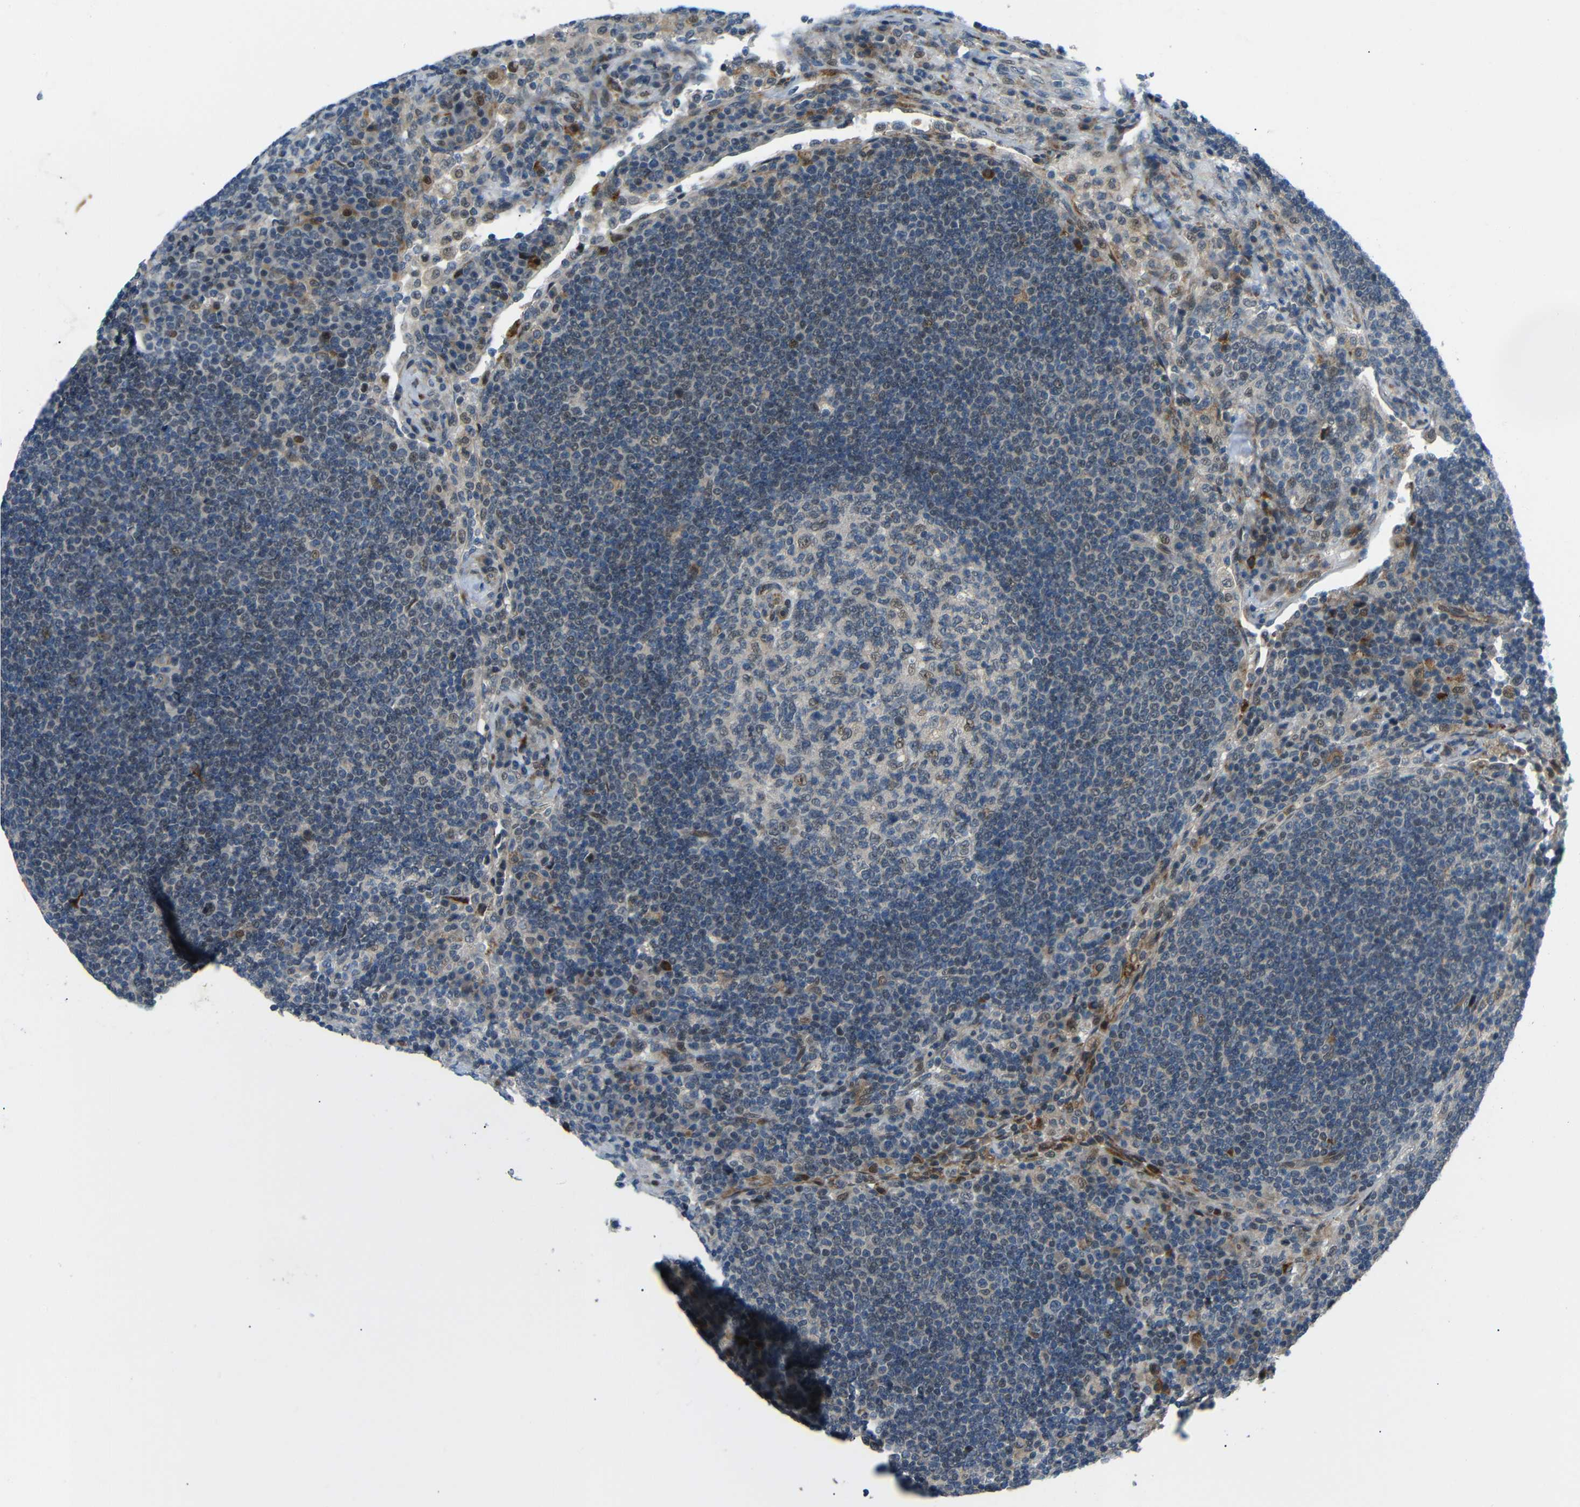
{"staining": {"intensity": "weak", "quantity": "25%-75%", "location": "nuclear"}, "tissue": "lymph node", "cell_type": "Germinal center cells", "image_type": "normal", "snomed": [{"axis": "morphology", "description": "Normal tissue, NOS"}, {"axis": "topography", "description": "Lymph node"}], "caption": "A micrograph of lymph node stained for a protein demonstrates weak nuclear brown staining in germinal center cells.", "gene": "SYDE1", "patient": {"sex": "female", "age": 53}}